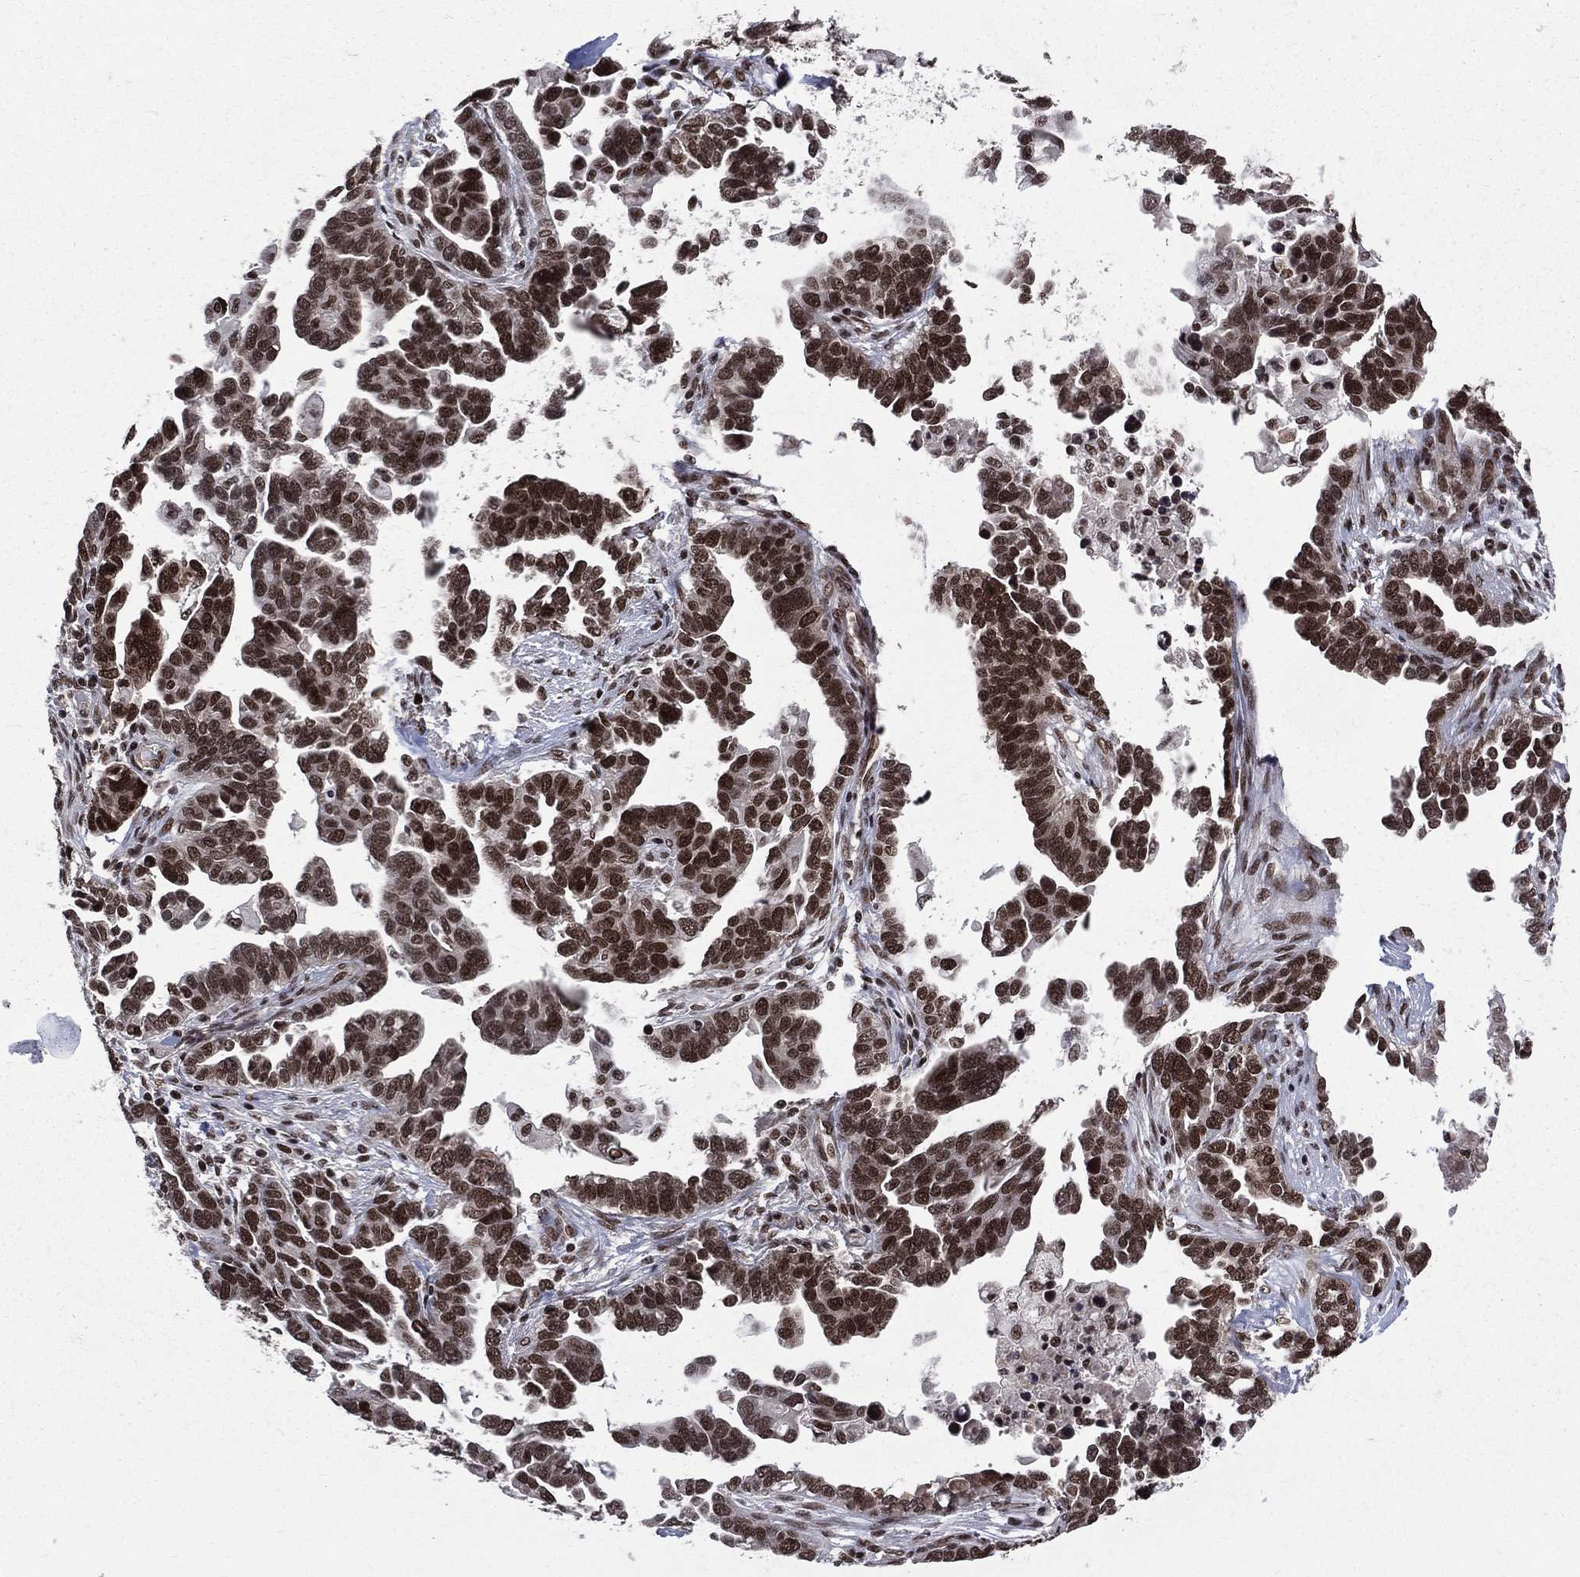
{"staining": {"intensity": "strong", "quantity": ">75%", "location": "nuclear"}, "tissue": "ovarian cancer", "cell_type": "Tumor cells", "image_type": "cancer", "snomed": [{"axis": "morphology", "description": "Cystadenocarcinoma, serous, NOS"}, {"axis": "topography", "description": "Ovary"}], "caption": "Ovarian serous cystadenocarcinoma stained for a protein demonstrates strong nuclear positivity in tumor cells. Ihc stains the protein of interest in brown and the nuclei are stained blue.", "gene": "SMC3", "patient": {"sex": "female", "age": 54}}